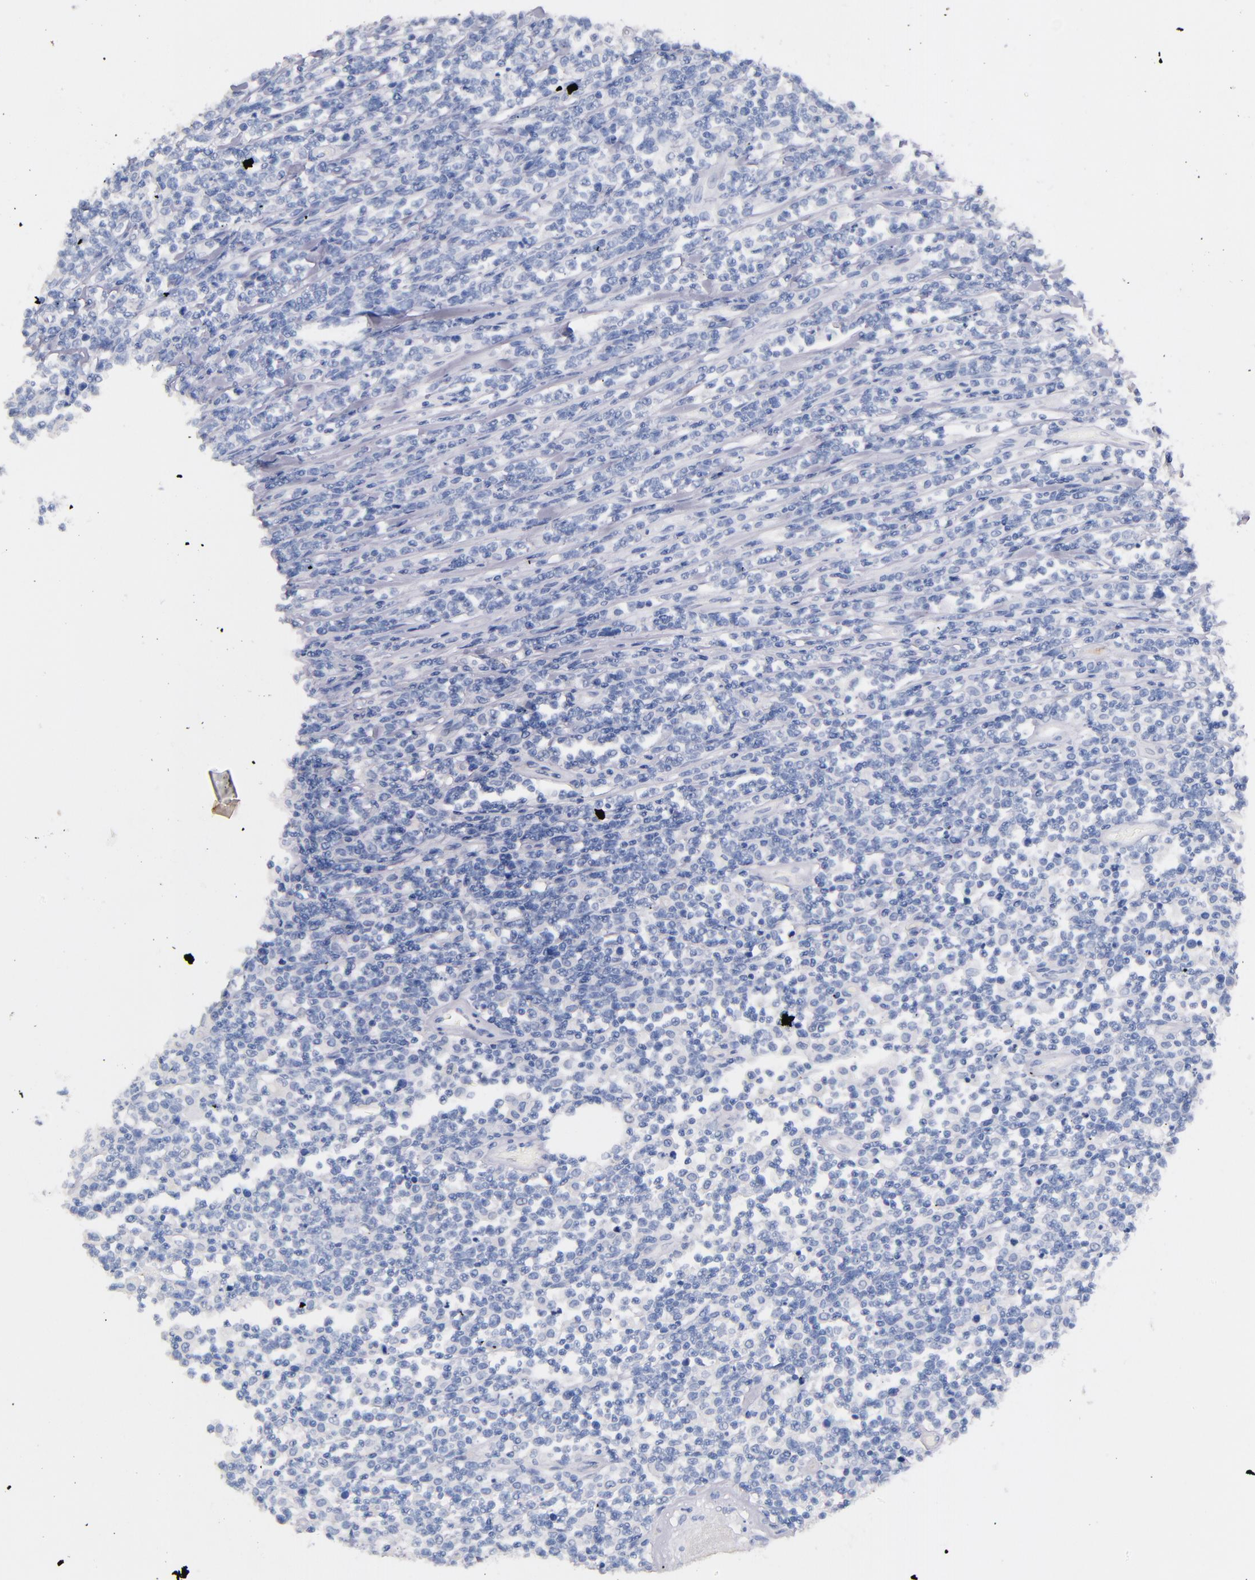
{"staining": {"intensity": "negative", "quantity": "none", "location": "none"}, "tissue": "lymphoma", "cell_type": "Tumor cells", "image_type": "cancer", "snomed": [{"axis": "morphology", "description": "Malignant lymphoma, non-Hodgkin's type, High grade"}, {"axis": "topography", "description": "Colon"}], "caption": "IHC histopathology image of neoplastic tissue: human lymphoma stained with DAB (3,3'-diaminobenzidine) demonstrates no significant protein expression in tumor cells.", "gene": "KIT", "patient": {"sex": "male", "age": 82}}